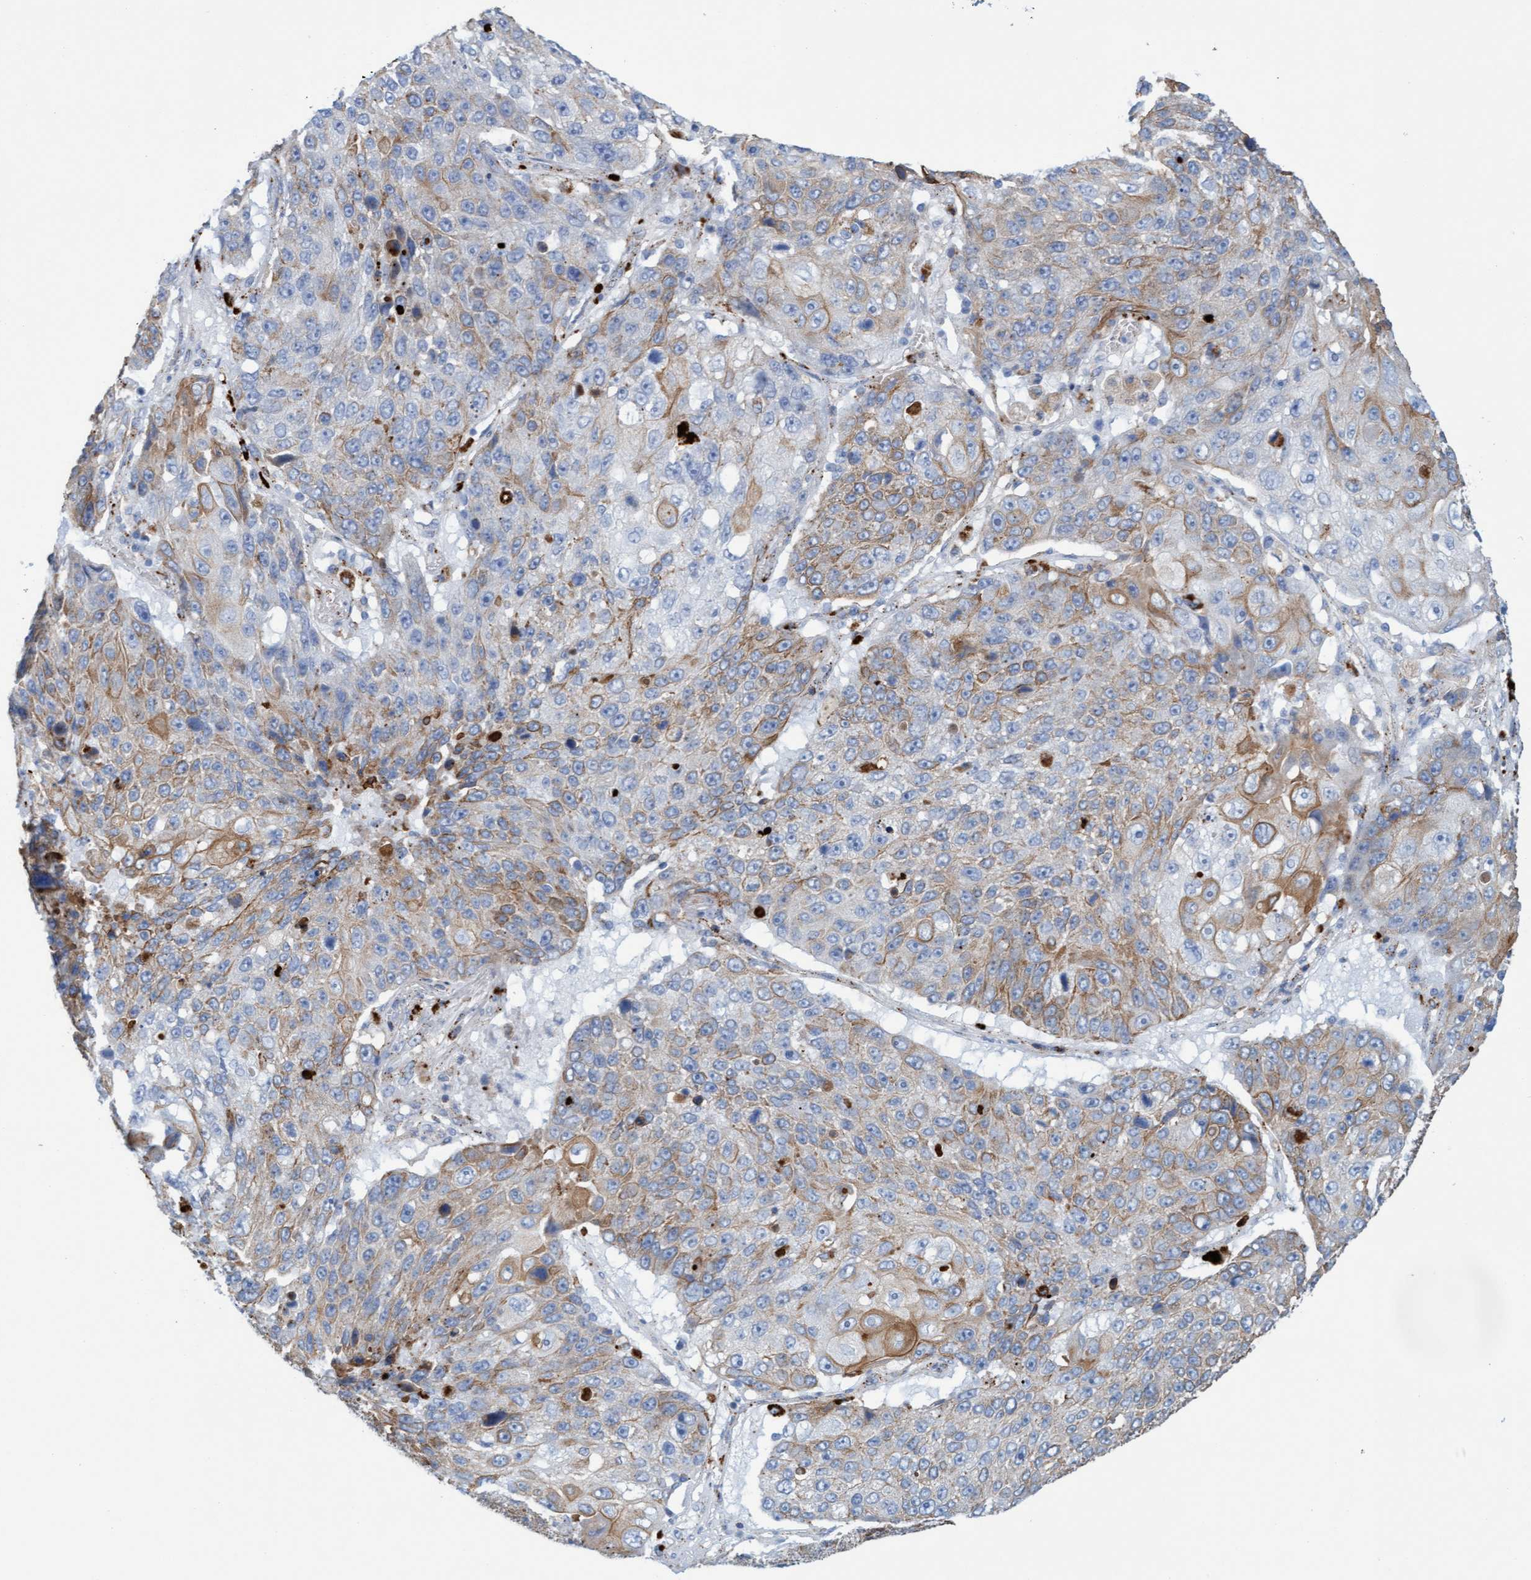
{"staining": {"intensity": "moderate", "quantity": "25%-75%", "location": "cytoplasmic/membranous"}, "tissue": "lung cancer", "cell_type": "Tumor cells", "image_type": "cancer", "snomed": [{"axis": "morphology", "description": "Squamous cell carcinoma, NOS"}, {"axis": "topography", "description": "Lung"}], "caption": "Immunohistochemistry micrograph of neoplastic tissue: human squamous cell carcinoma (lung) stained using IHC demonstrates medium levels of moderate protein expression localized specifically in the cytoplasmic/membranous of tumor cells, appearing as a cytoplasmic/membranous brown color.", "gene": "SGSH", "patient": {"sex": "male", "age": 61}}